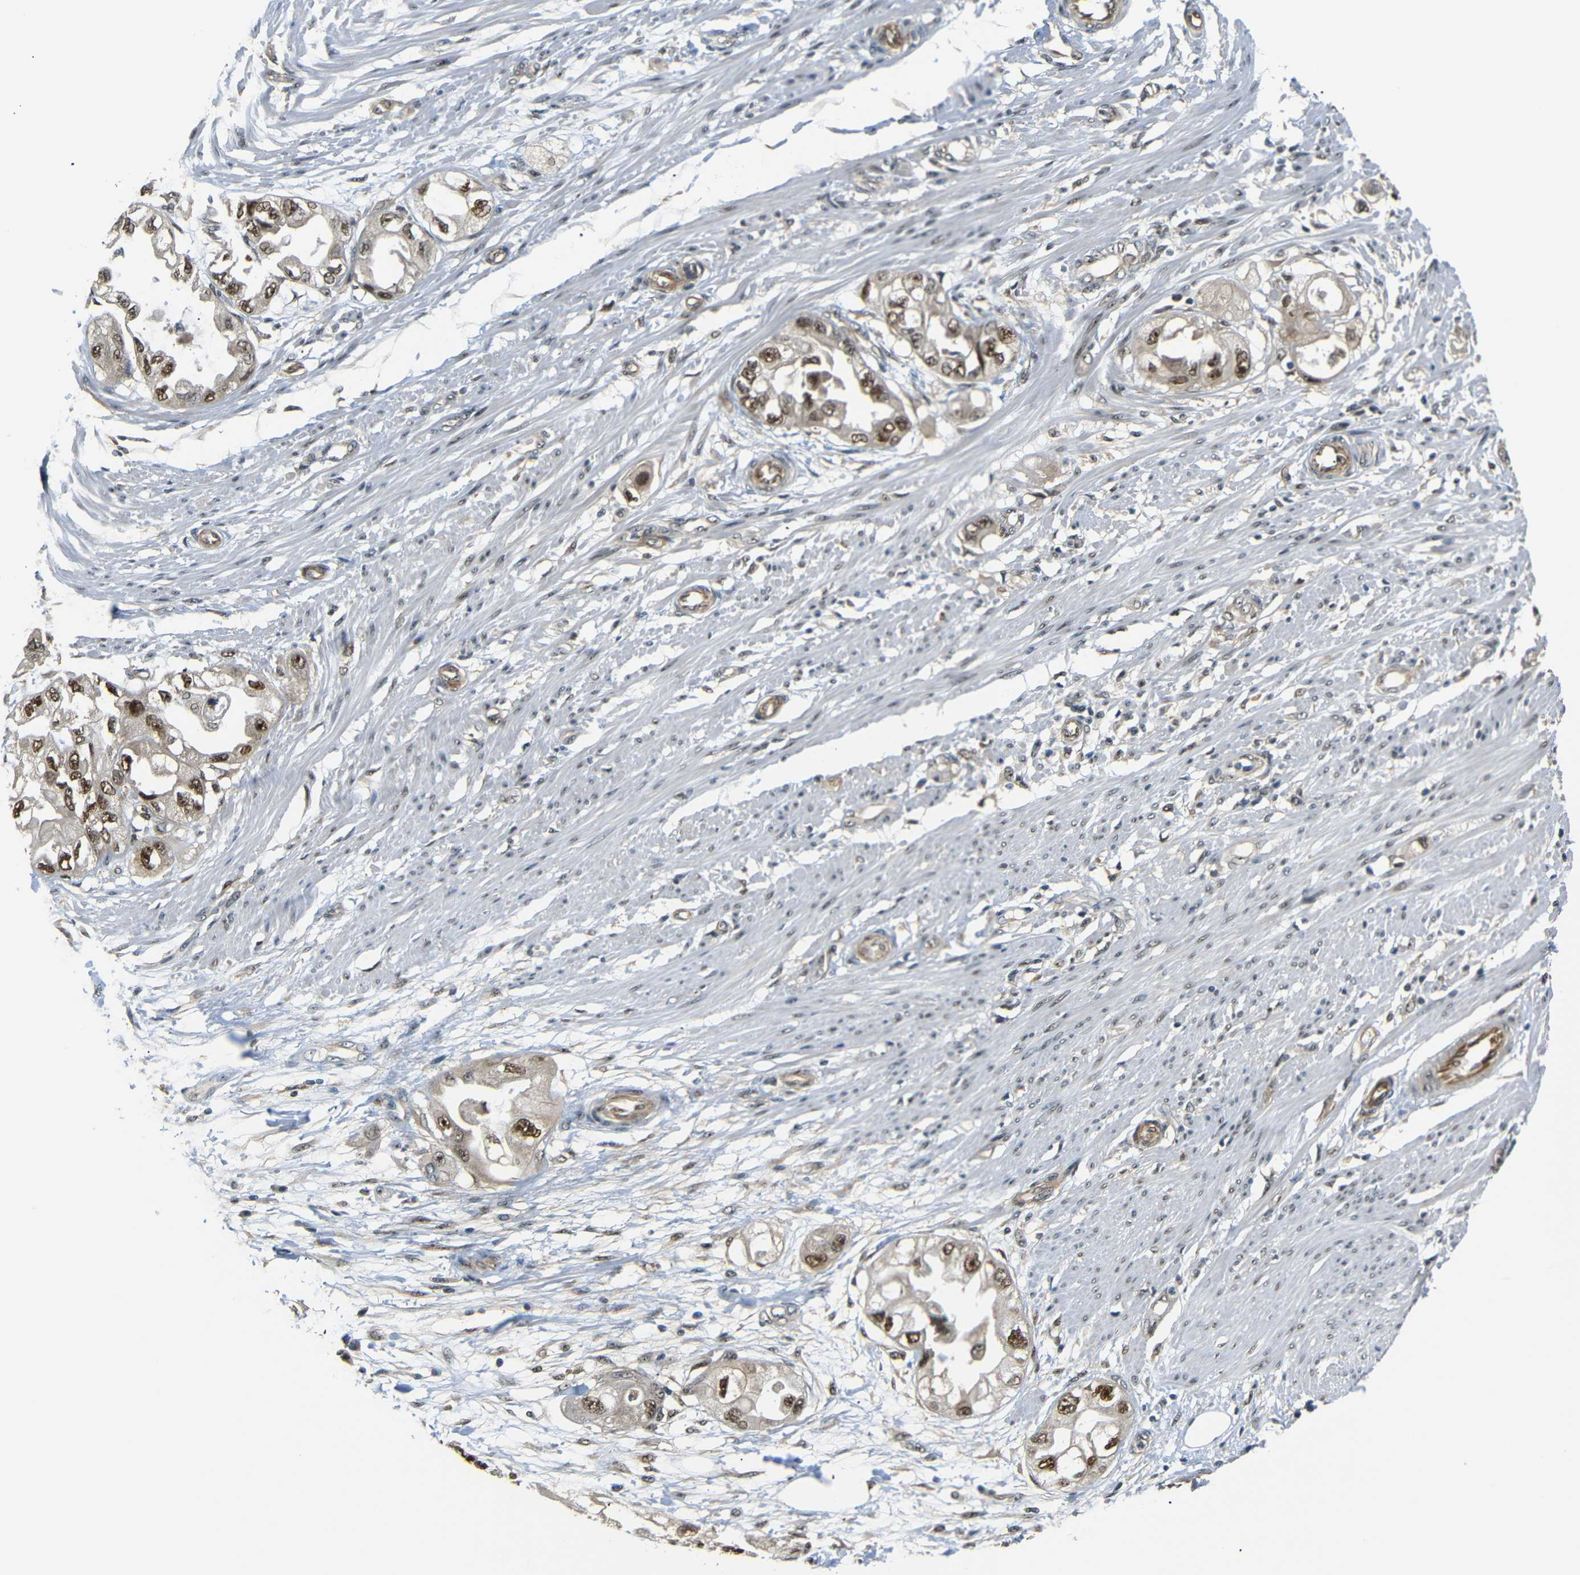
{"staining": {"intensity": "strong", "quantity": ">75%", "location": "cytoplasmic/membranous,nuclear"}, "tissue": "endometrial cancer", "cell_type": "Tumor cells", "image_type": "cancer", "snomed": [{"axis": "morphology", "description": "Adenocarcinoma, NOS"}, {"axis": "topography", "description": "Endometrium"}], "caption": "Strong cytoplasmic/membranous and nuclear staining for a protein is present in approximately >75% of tumor cells of adenocarcinoma (endometrial) using IHC.", "gene": "PARN", "patient": {"sex": "female", "age": 67}}